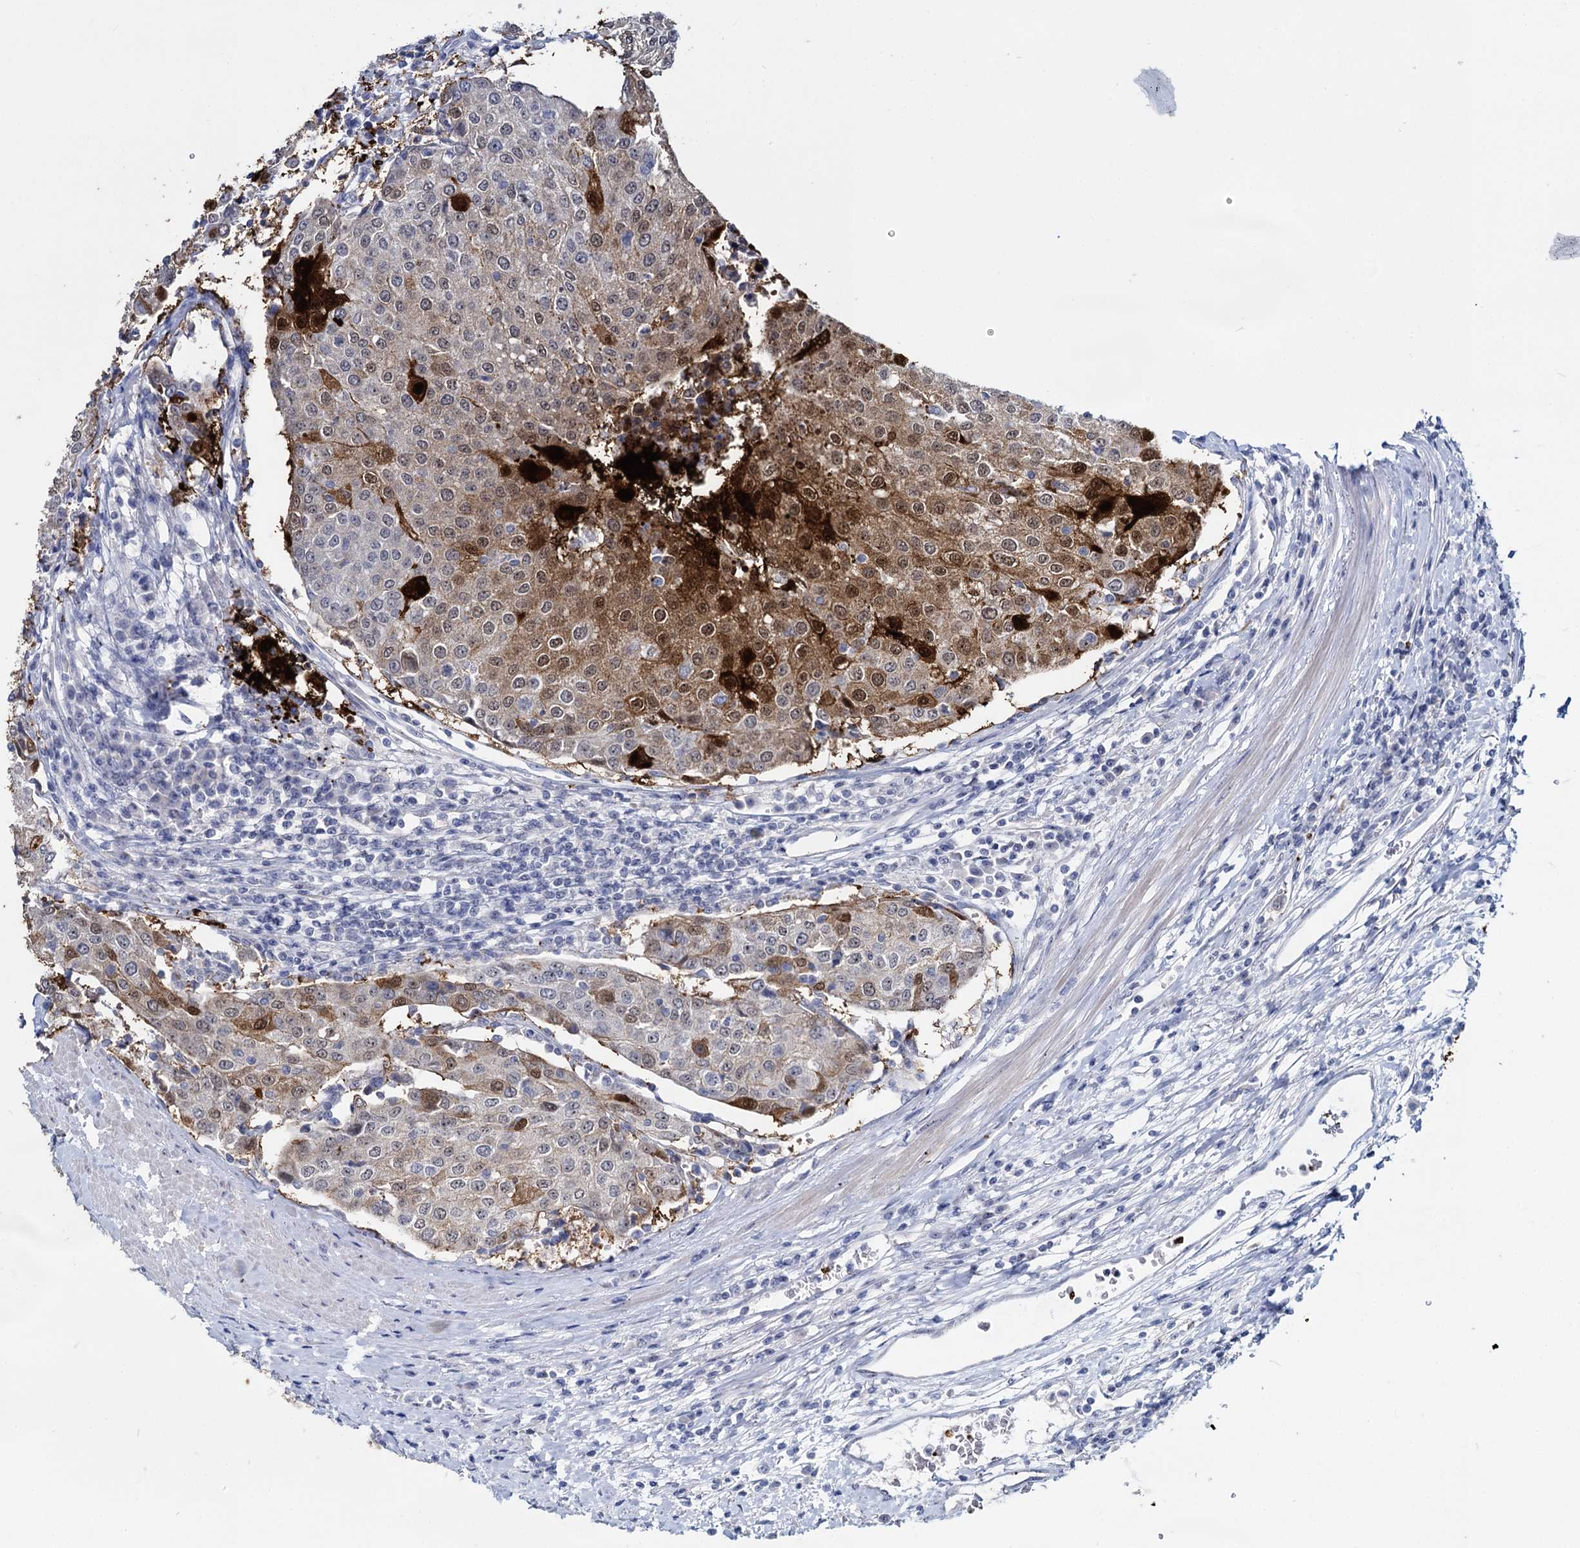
{"staining": {"intensity": "strong", "quantity": "<25%", "location": "cytoplasmic/membranous,nuclear"}, "tissue": "urothelial cancer", "cell_type": "Tumor cells", "image_type": "cancer", "snomed": [{"axis": "morphology", "description": "Urothelial carcinoma, High grade"}, {"axis": "topography", "description": "Urinary bladder"}], "caption": "Immunohistochemistry histopathology image of neoplastic tissue: human urothelial cancer stained using IHC demonstrates medium levels of strong protein expression localized specifically in the cytoplasmic/membranous and nuclear of tumor cells, appearing as a cytoplasmic/membranous and nuclear brown color.", "gene": "SFN", "patient": {"sex": "female", "age": 85}}